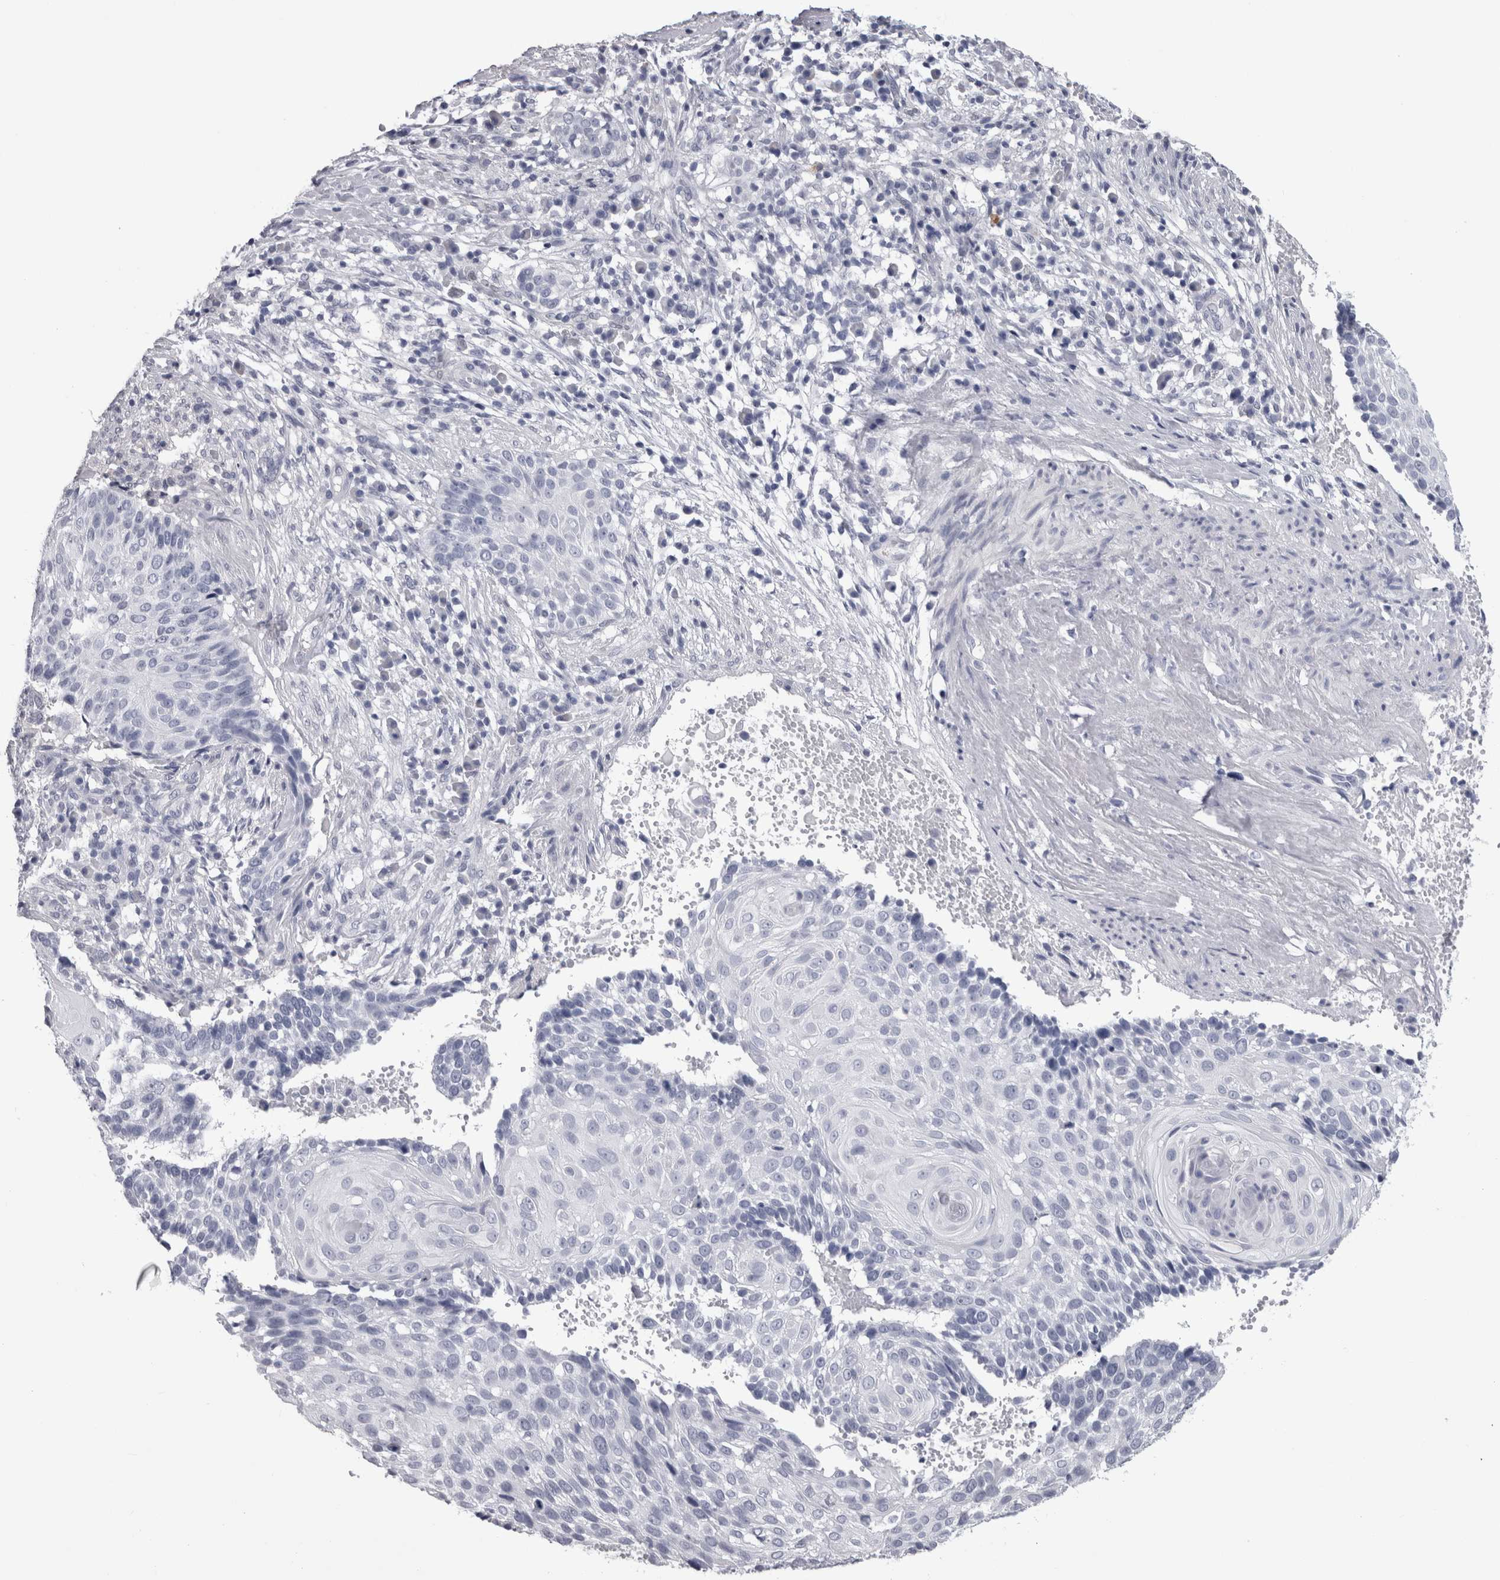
{"staining": {"intensity": "negative", "quantity": "none", "location": "none"}, "tissue": "cervical cancer", "cell_type": "Tumor cells", "image_type": "cancer", "snomed": [{"axis": "morphology", "description": "Squamous cell carcinoma, NOS"}, {"axis": "topography", "description": "Cervix"}], "caption": "High magnification brightfield microscopy of cervical squamous cell carcinoma stained with DAB (3,3'-diaminobenzidine) (brown) and counterstained with hematoxylin (blue): tumor cells show no significant staining. Brightfield microscopy of immunohistochemistry stained with DAB (brown) and hematoxylin (blue), captured at high magnification.", "gene": "AFMID", "patient": {"sex": "female", "age": 74}}